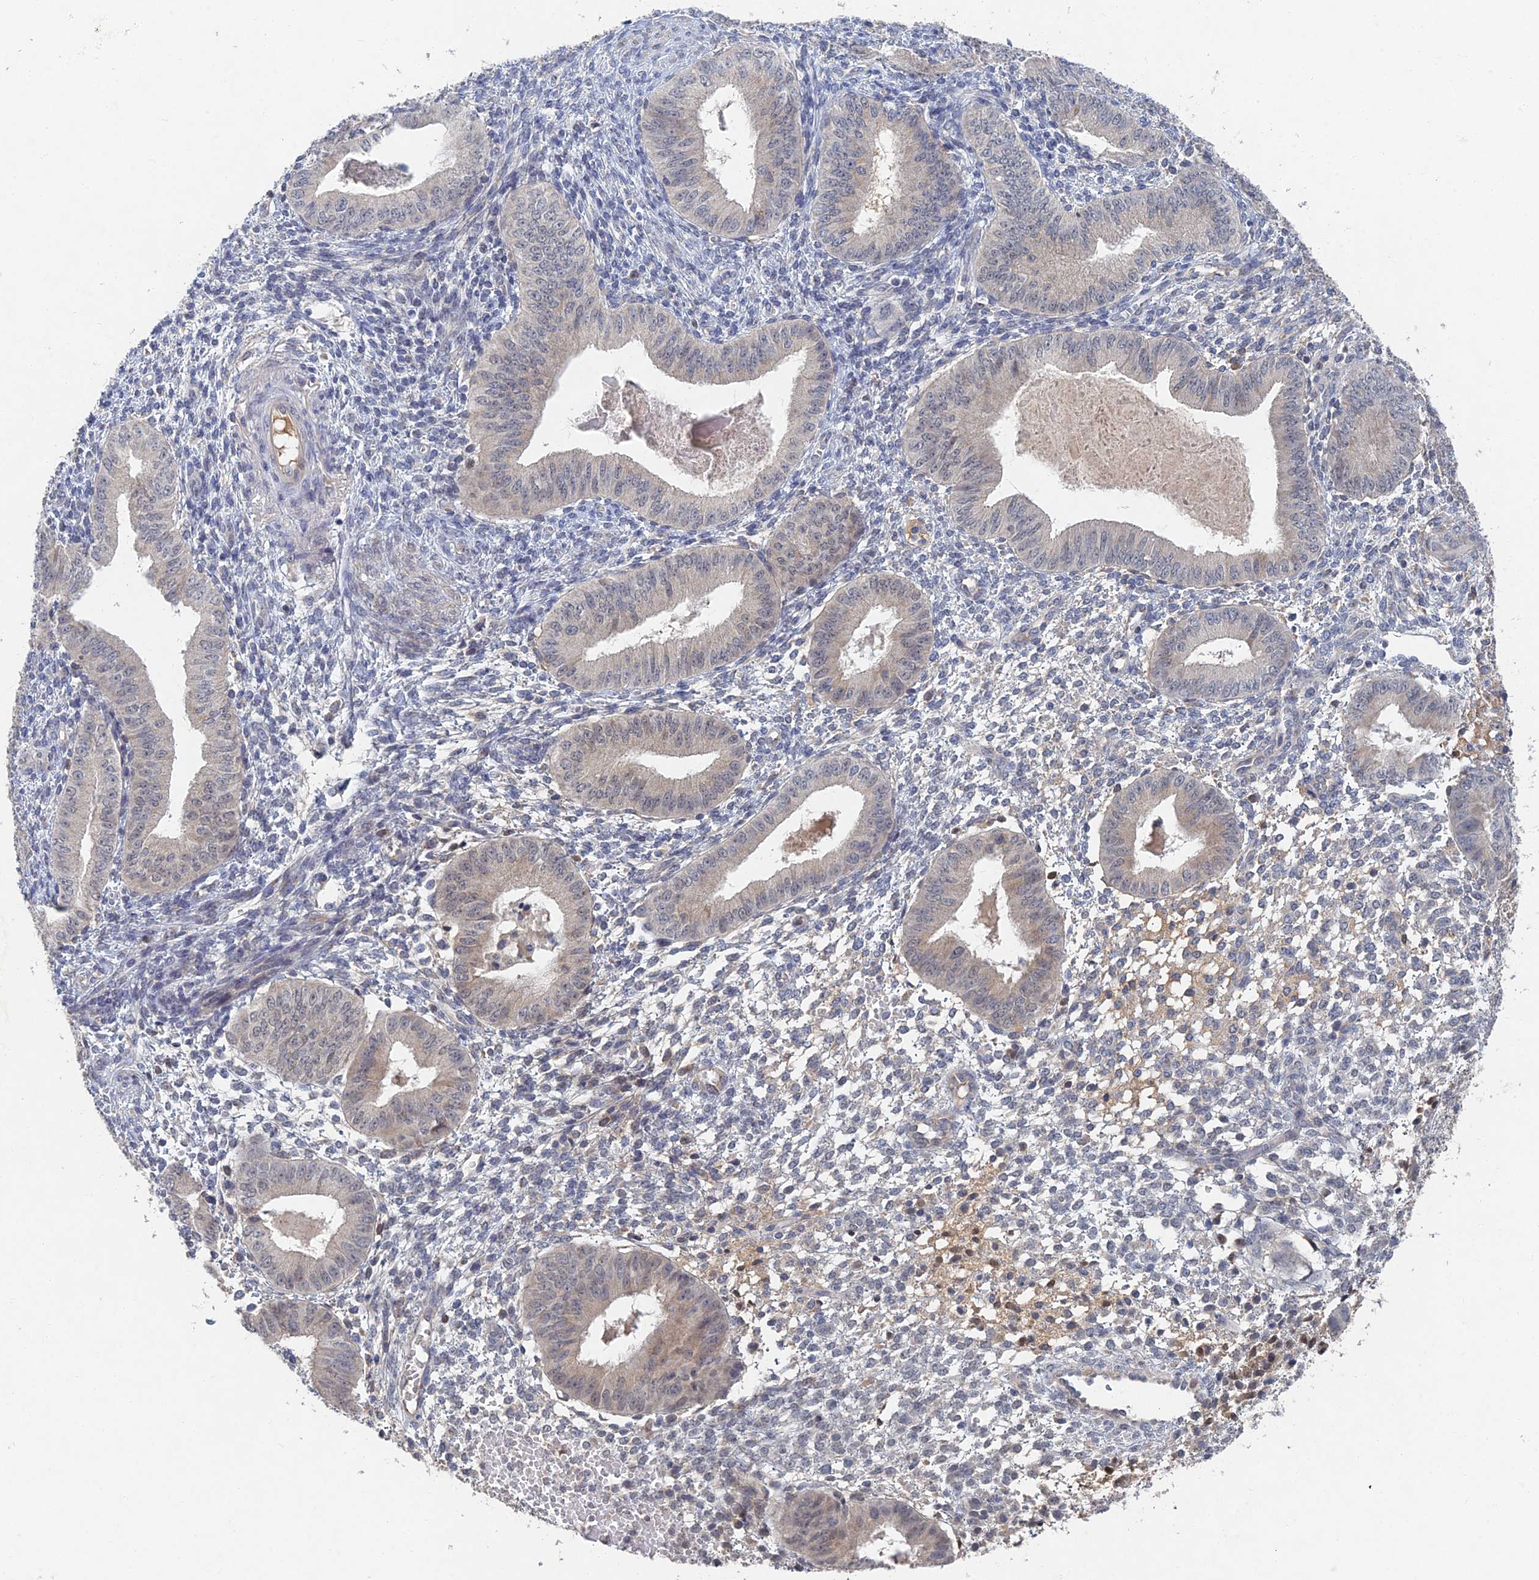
{"staining": {"intensity": "negative", "quantity": "none", "location": "none"}, "tissue": "endometrium", "cell_type": "Cells in endometrial stroma", "image_type": "normal", "snomed": [{"axis": "morphology", "description": "Normal tissue, NOS"}, {"axis": "topography", "description": "Endometrium"}], "caption": "An immunohistochemistry (IHC) histopathology image of benign endometrium is shown. There is no staining in cells in endometrial stroma of endometrium. (DAB (3,3'-diaminobenzidine) immunohistochemistry visualized using brightfield microscopy, high magnification).", "gene": "GNA15", "patient": {"sex": "female", "age": 49}}